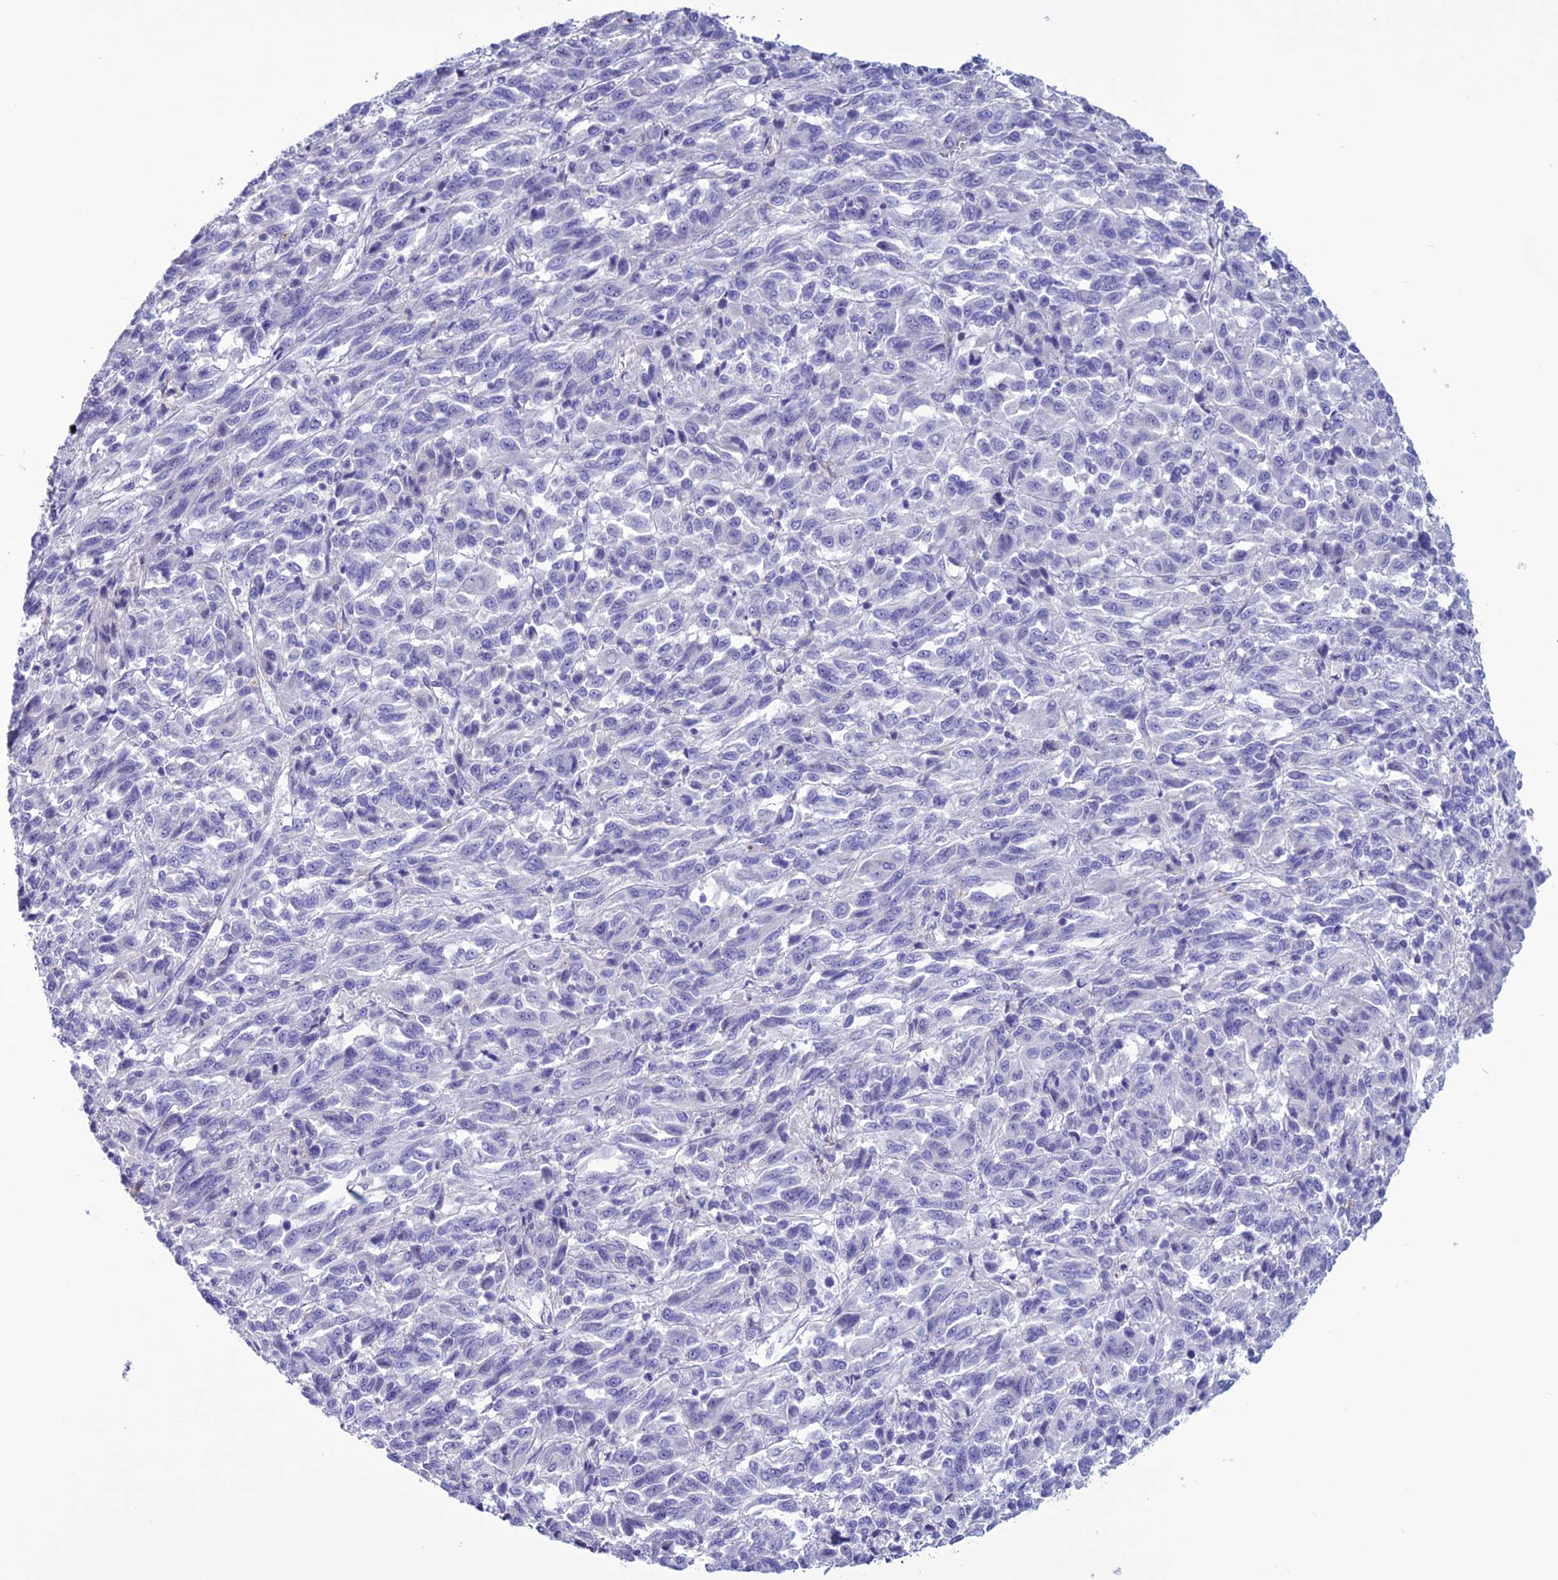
{"staining": {"intensity": "negative", "quantity": "none", "location": "none"}, "tissue": "melanoma", "cell_type": "Tumor cells", "image_type": "cancer", "snomed": [{"axis": "morphology", "description": "Malignant melanoma, Metastatic site"}, {"axis": "topography", "description": "Lung"}], "caption": "Immunohistochemistry (IHC) image of melanoma stained for a protein (brown), which displays no expression in tumor cells.", "gene": "CLEC2L", "patient": {"sex": "male", "age": 64}}